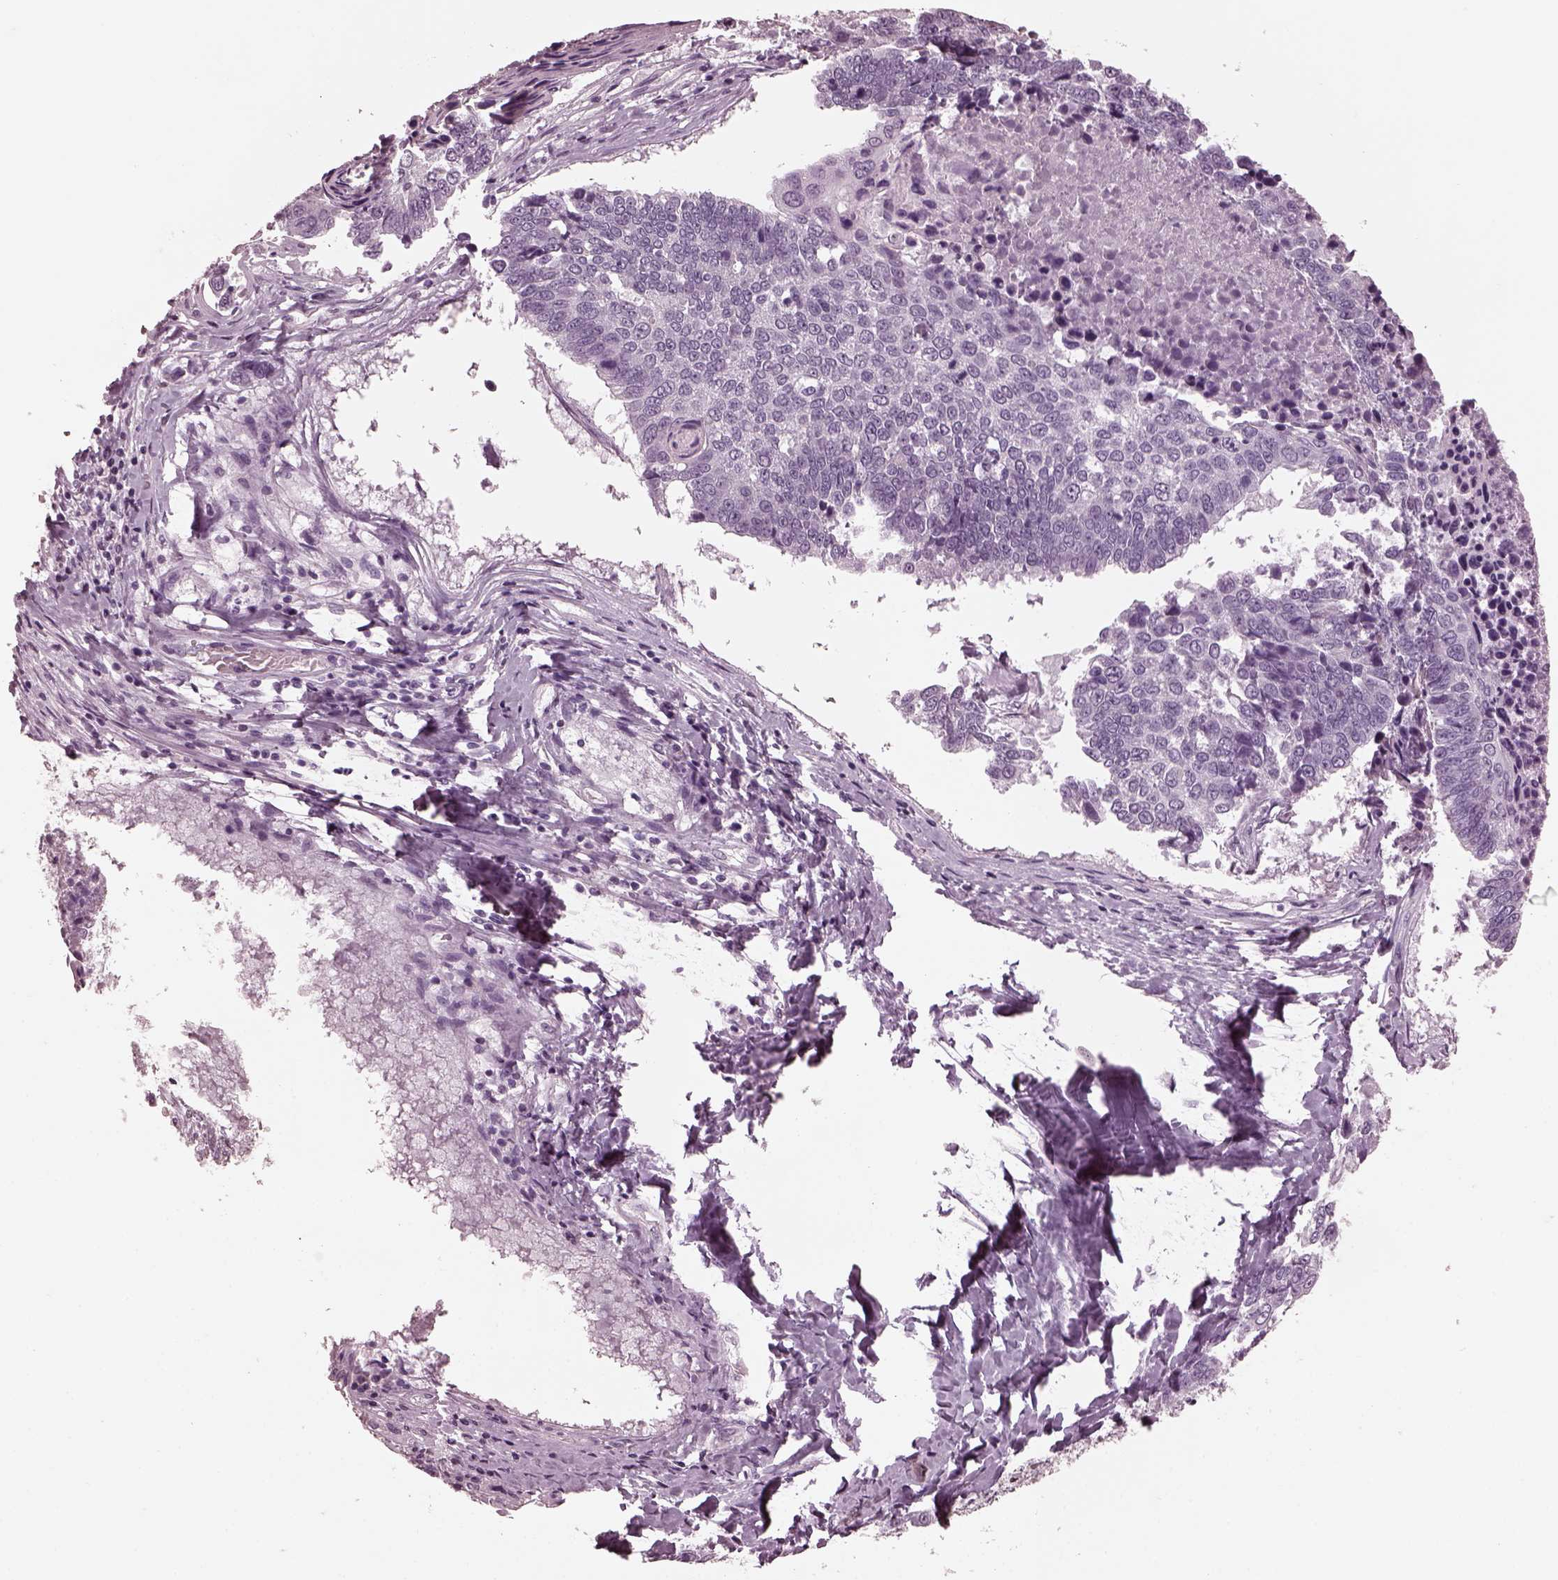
{"staining": {"intensity": "negative", "quantity": "none", "location": "none"}, "tissue": "lung cancer", "cell_type": "Tumor cells", "image_type": "cancer", "snomed": [{"axis": "morphology", "description": "Squamous cell carcinoma, NOS"}, {"axis": "topography", "description": "Lung"}], "caption": "Tumor cells show no significant expression in lung cancer.", "gene": "CGA", "patient": {"sex": "male", "age": 73}}